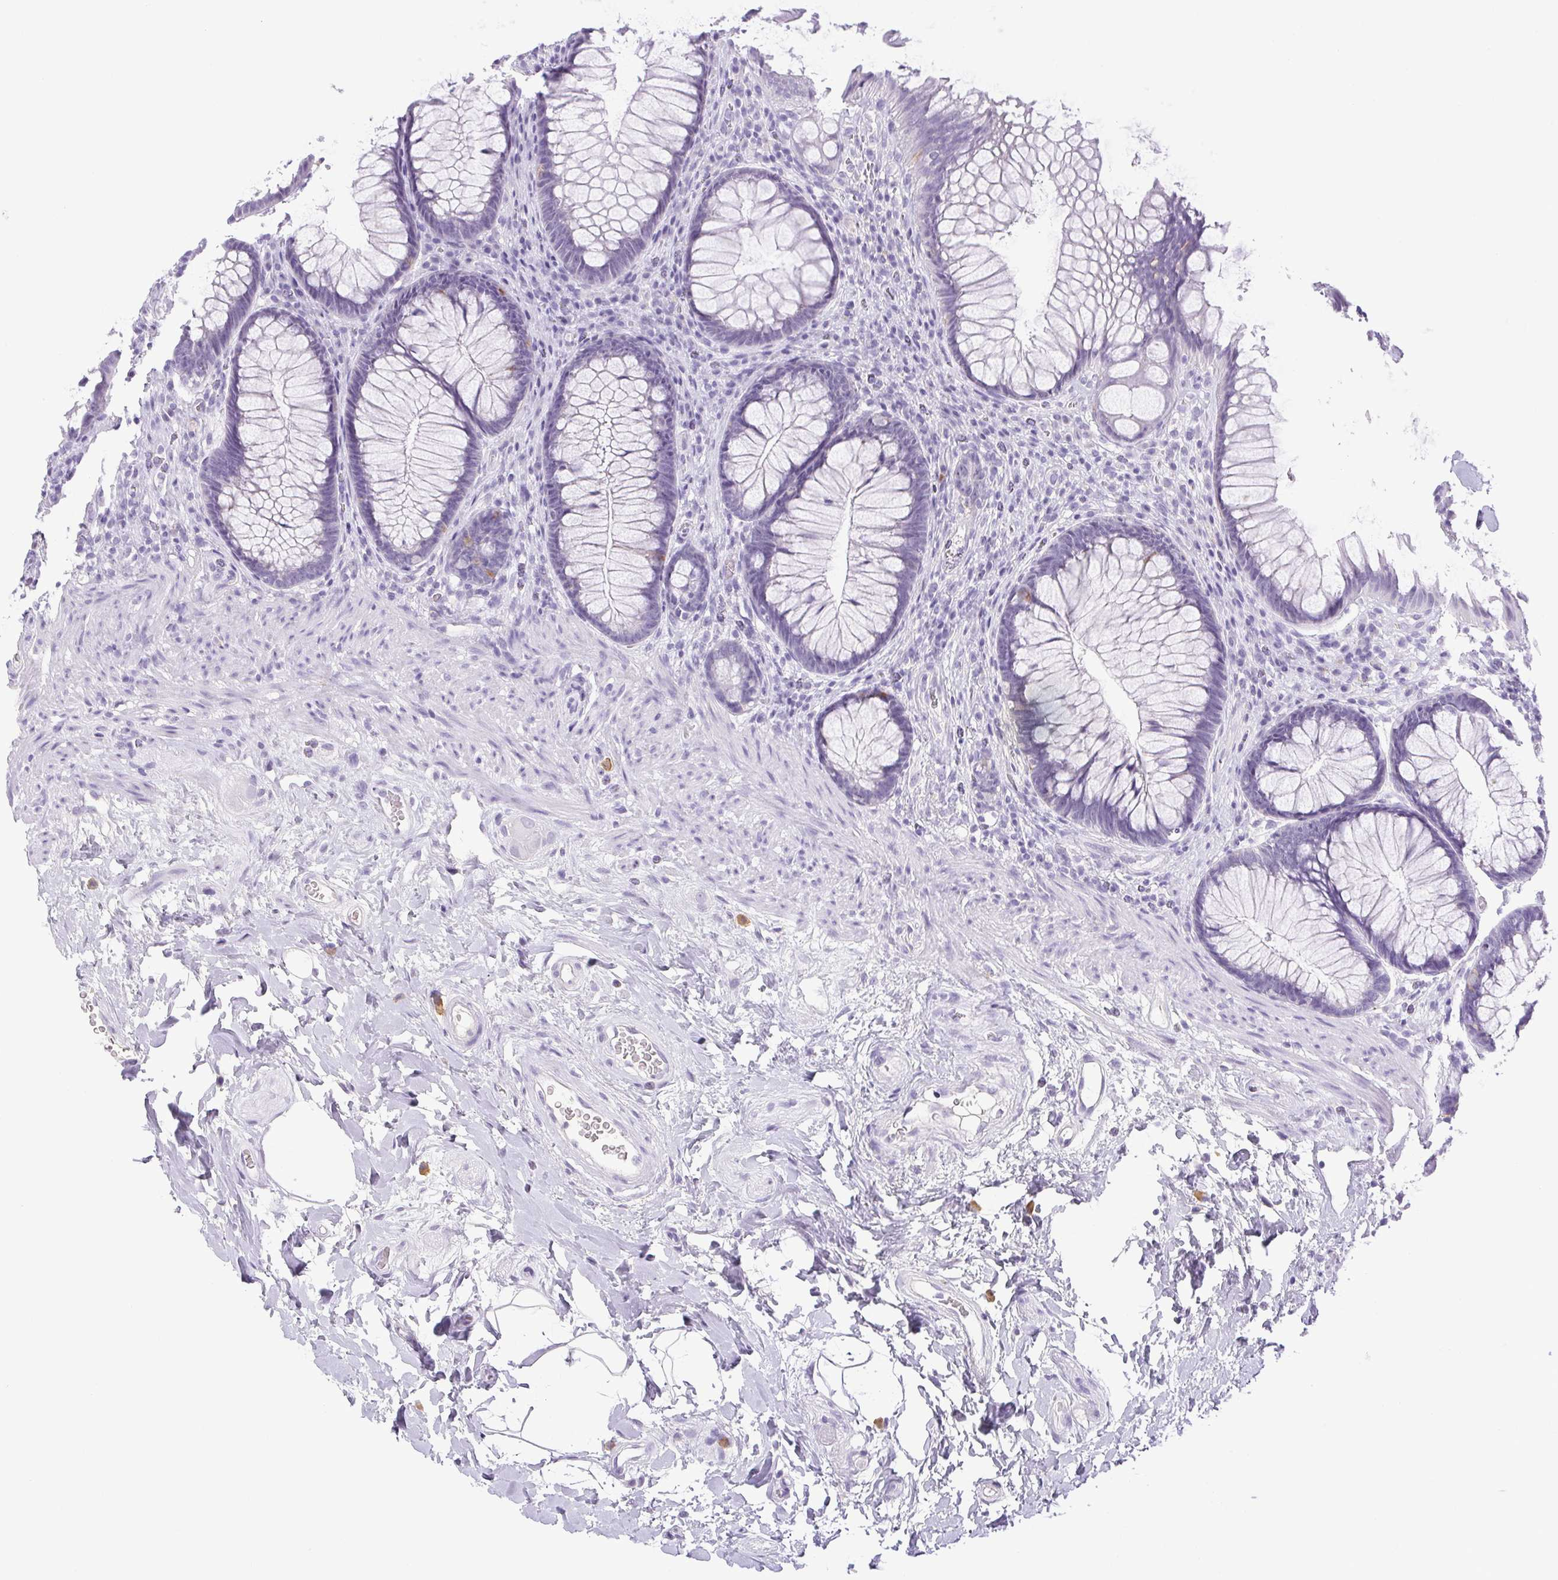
{"staining": {"intensity": "negative", "quantity": "none", "location": "none"}, "tissue": "rectum", "cell_type": "Glandular cells", "image_type": "normal", "snomed": [{"axis": "morphology", "description": "Normal tissue, NOS"}, {"axis": "topography", "description": "Smooth muscle"}, {"axis": "topography", "description": "Rectum"}], "caption": "Glandular cells are negative for protein expression in benign human rectum.", "gene": "PAPPA2", "patient": {"sex": "male", "age": 53}}